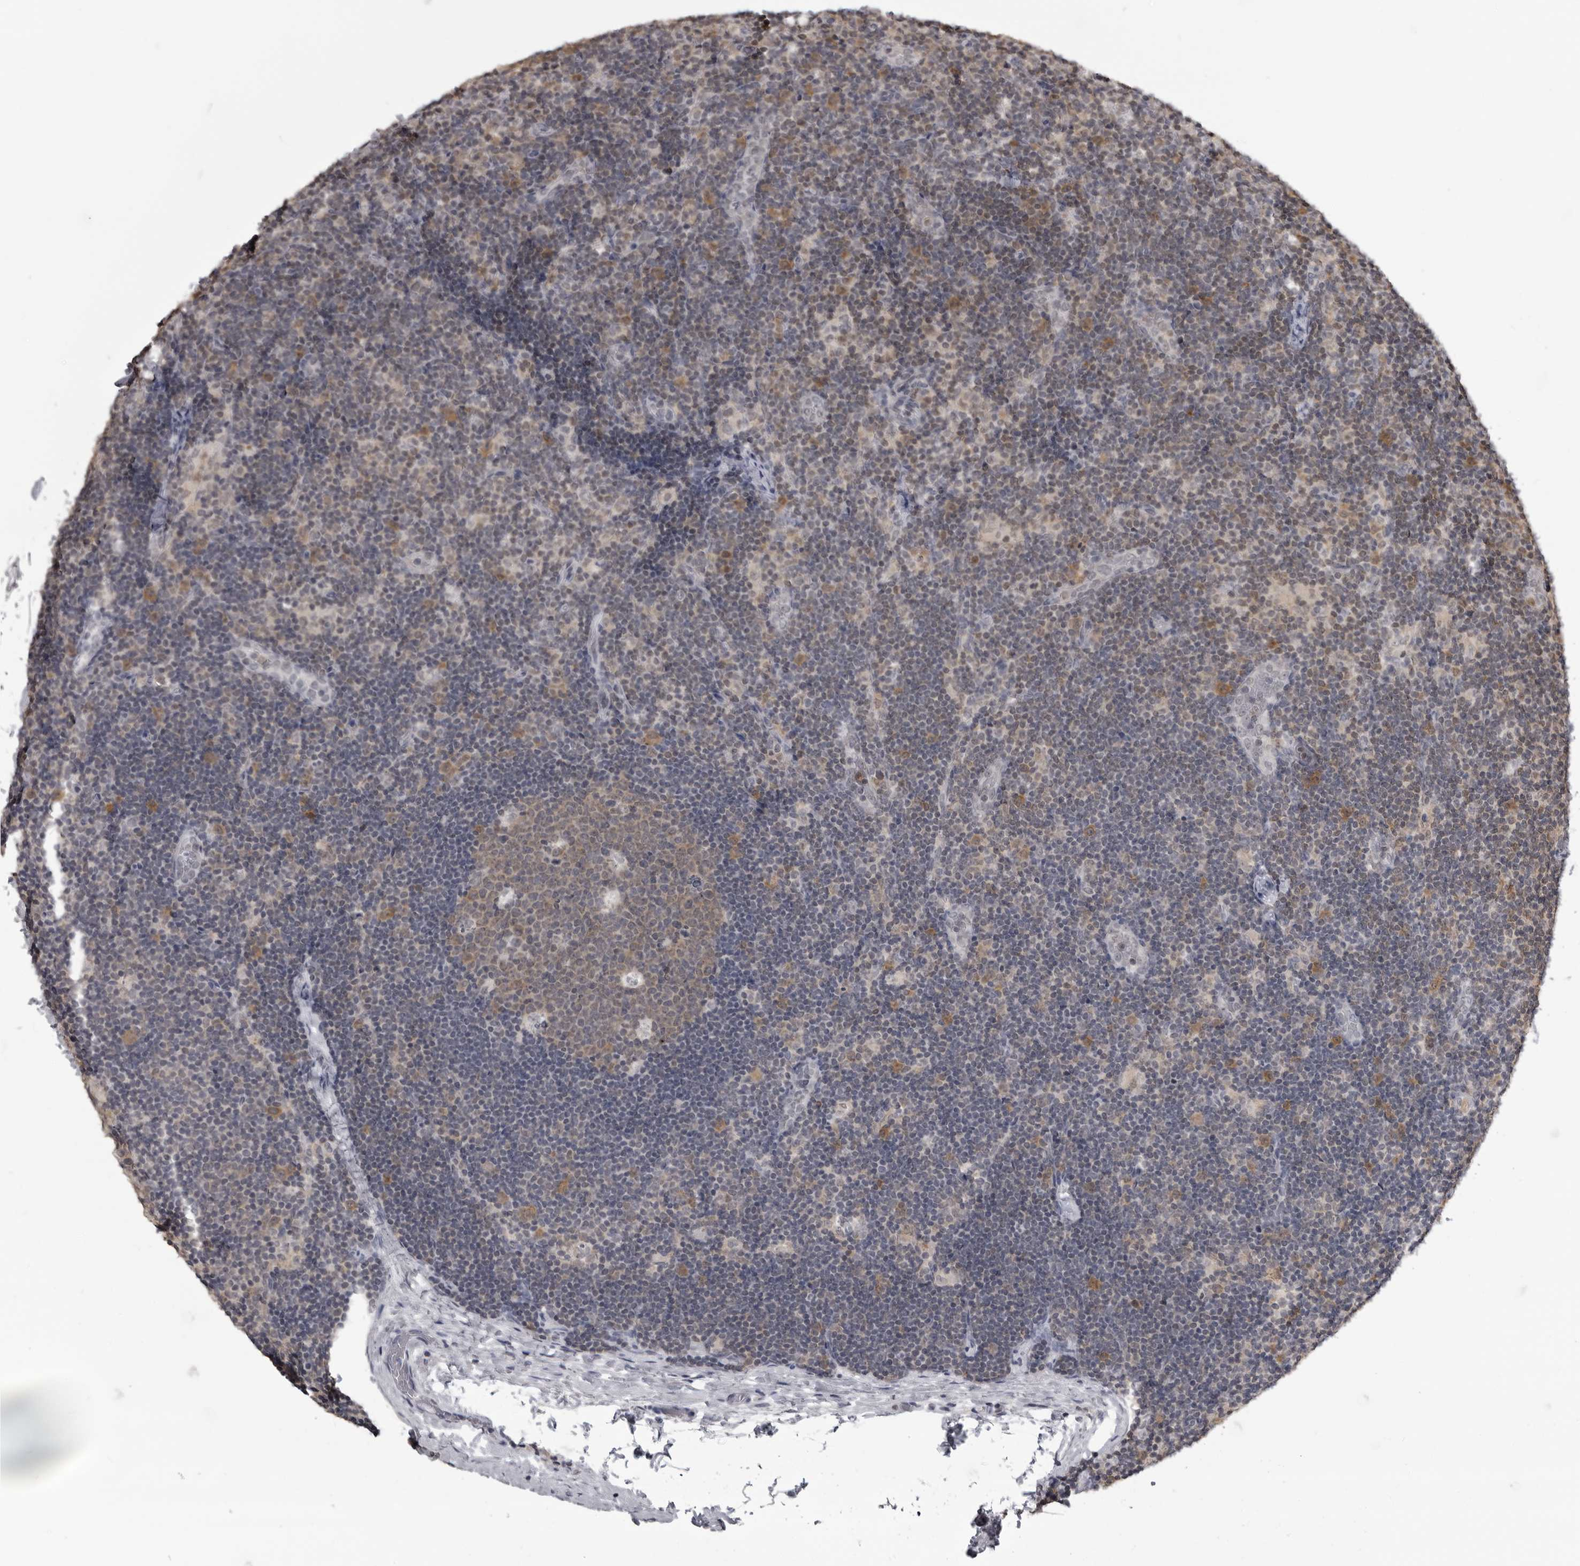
{"staining": {"intensity": "weak", "quantity": ">75%", "location": "cytoplasmic/membranous,nuclear"}, "tissue": "lymph node", "cell_type": "Germinal center cells", "image_type": "normal", "snomed": [{"axis": "morphology", "description": "Normal tissue, NOS"}, {"axis": "topography", "description": "Lymph node"}], "caption": "Weak cytoplasmic/membranous,nuclear staining for a protein is identified in about >75% of germinal center cells of normal lymph node using immunohistochemistry.", "gene": "PDCL3", "patient": {"sex": "female", "age": 22}}